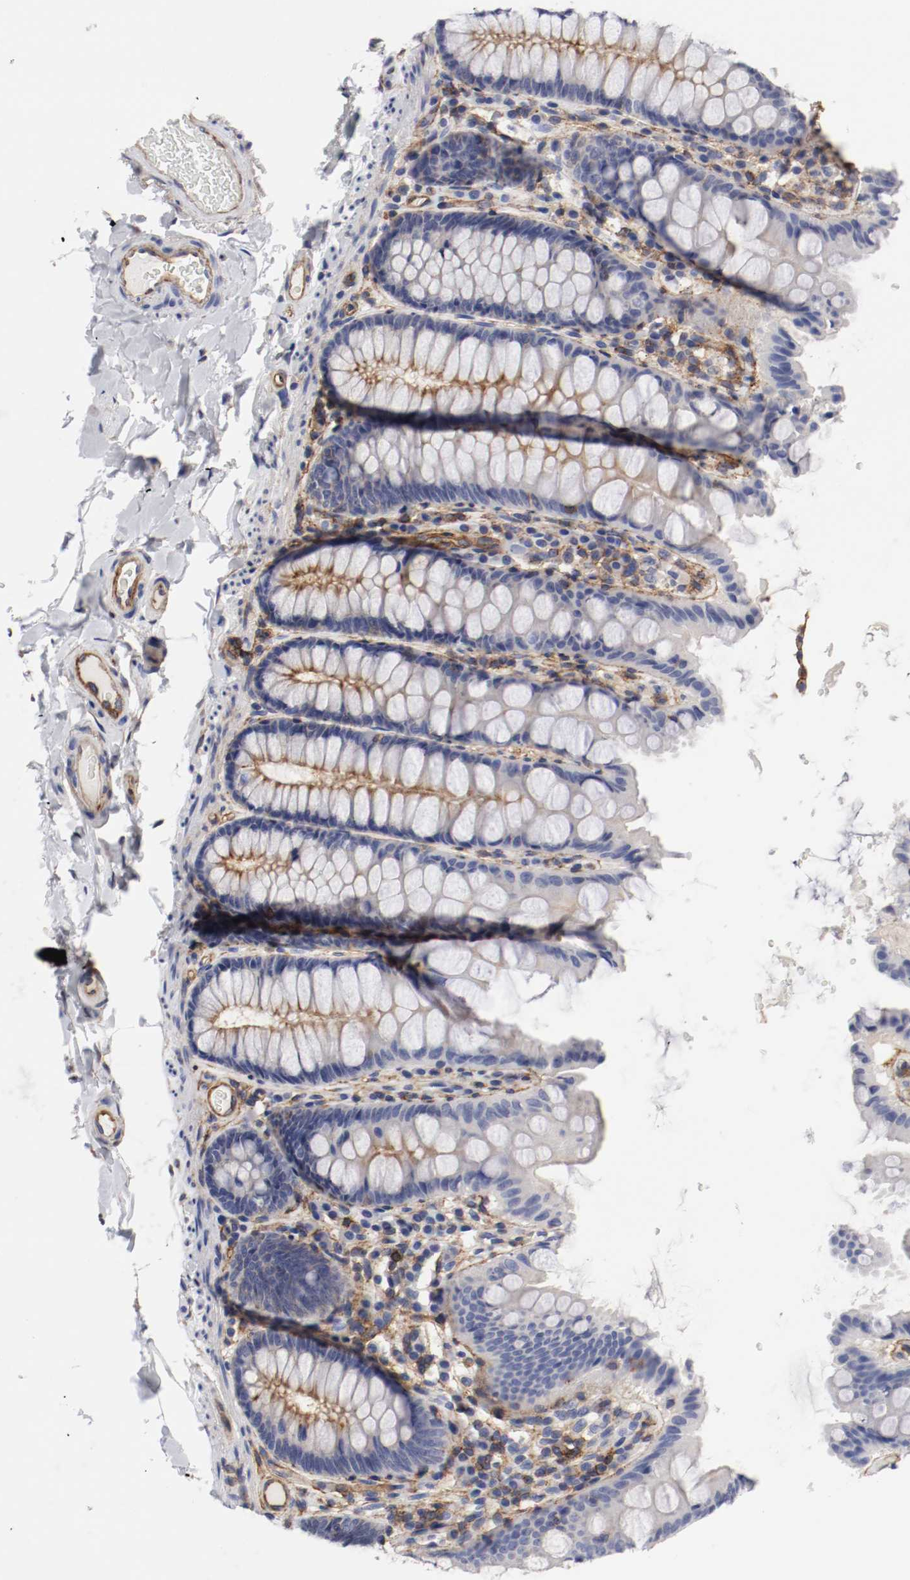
{"staining": {"intensity": "moderate", "quantity": ">75%", "location": "cytoplasmic/membranous"}, "tissue": "colon", "cell_type": "Endothelial cells", "image_type": "normal", "snomed": [{"axis": "morphology", "description": "Normal tissue, NOS"}, {"axis": "topography", "description": "Colon"}], "caption": "High-power microscopy captured an immunohistochemistry micrograph of benign colon, revealing moderate cytoplasmic/membranous staining in about >75% of endothelial cells. (brown staining indicates protein expression, while blue staining denotes nuclei).", "gene": "IFITM1", "patient": {"sex": "female", "age": 61}}